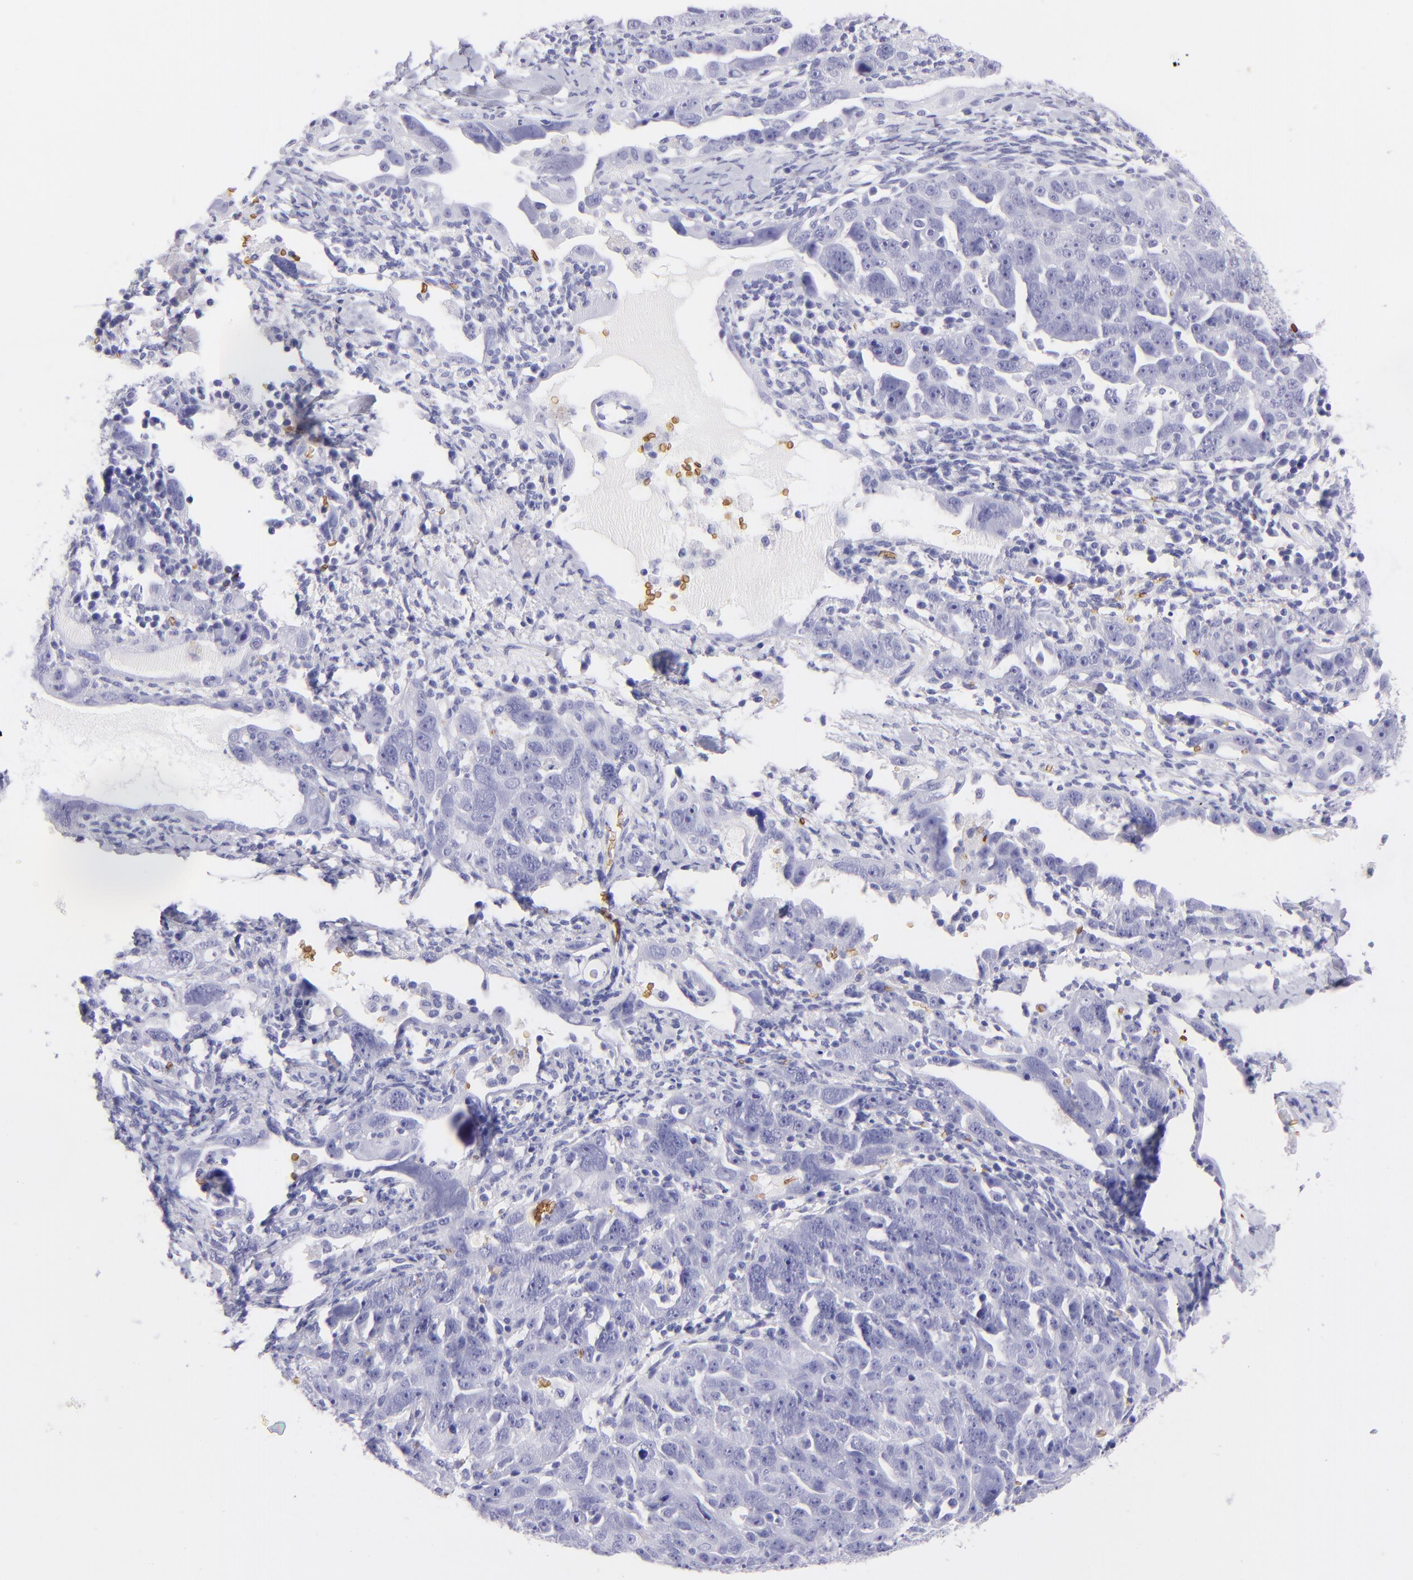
{"staining": {"intensity": "negative", "quantity": "none", "location": "none"}, "tissue": "ovarian cancer", "cell_type": "Tumor cells", "image_type": "cancer", "snomed": [{"axis": "morphology", "description": "Cystadenocarcinoma, serous, NOS"}, {"axis": "topography", "description": "Ovary"}], "caption": "IHC of ovarian cancer (serous cystadenocarcinoma) demonstrates no expression in tumor cells.", "gene": "GYPA", "patient": {"sex": "female", "age": 66}}